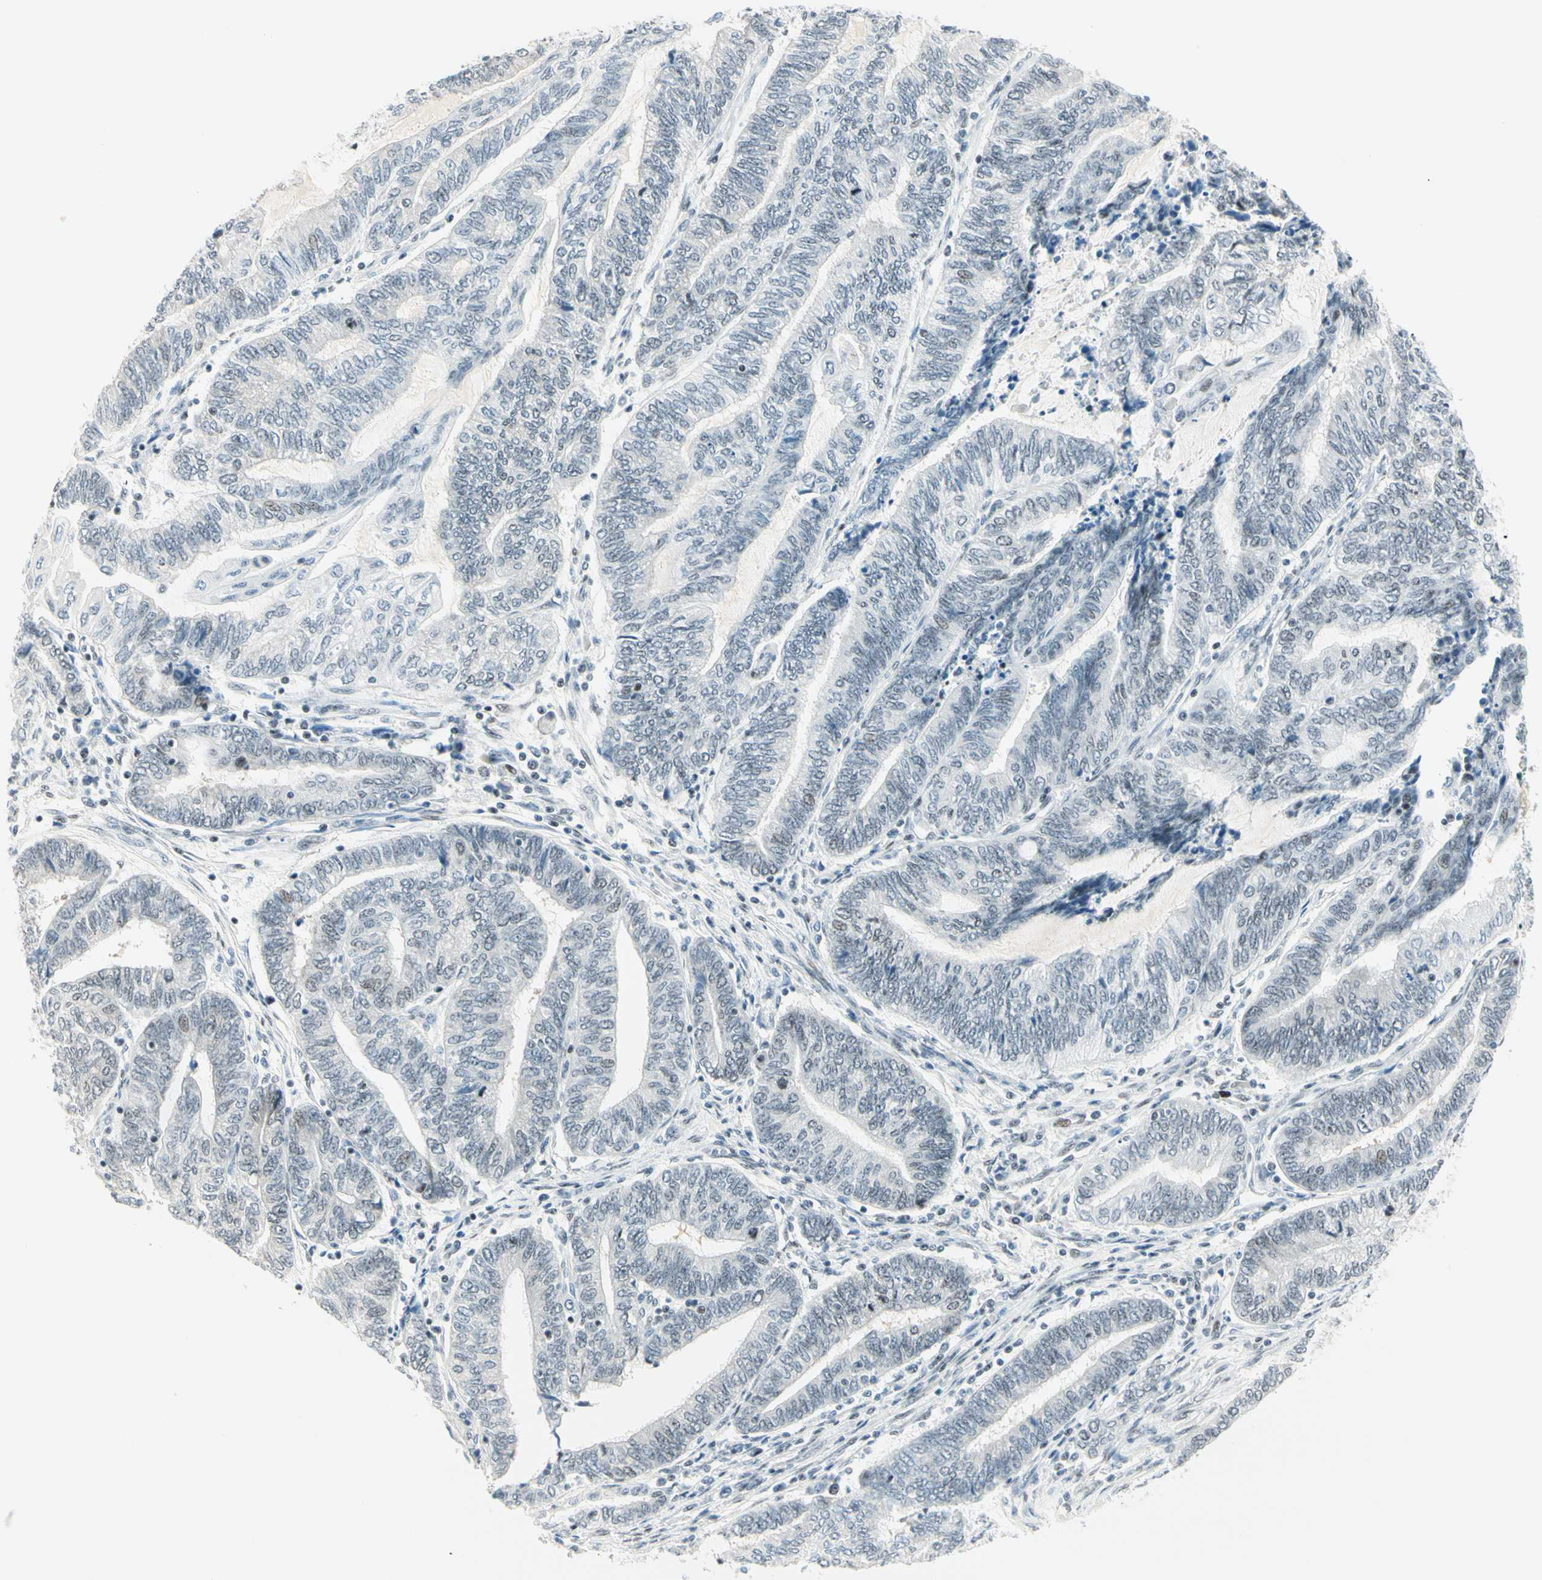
{"staining": {"intensity": "negative", "quantity": "none", "location": "none"}, "tissue": "endometrial cancer", "cell_type": "Tumor cells", "image_type": "cancer", "snomed": [{"axis": "morphology", "description": "Adenocarcinoma, NOS"}, {"axis": "topography", "description": "Uterus"}, {"axis": "topography", "description": "Endometrium"}], "caption": "Immunohistochemistry (IHC) micrograph of endometrial cancer stained for a protein (brown), which reveals no staining in tumor cells. Nuclei are stained in blue.", "gene": "PKNOX1", "patient": {"sex": "female", "age": 70}}